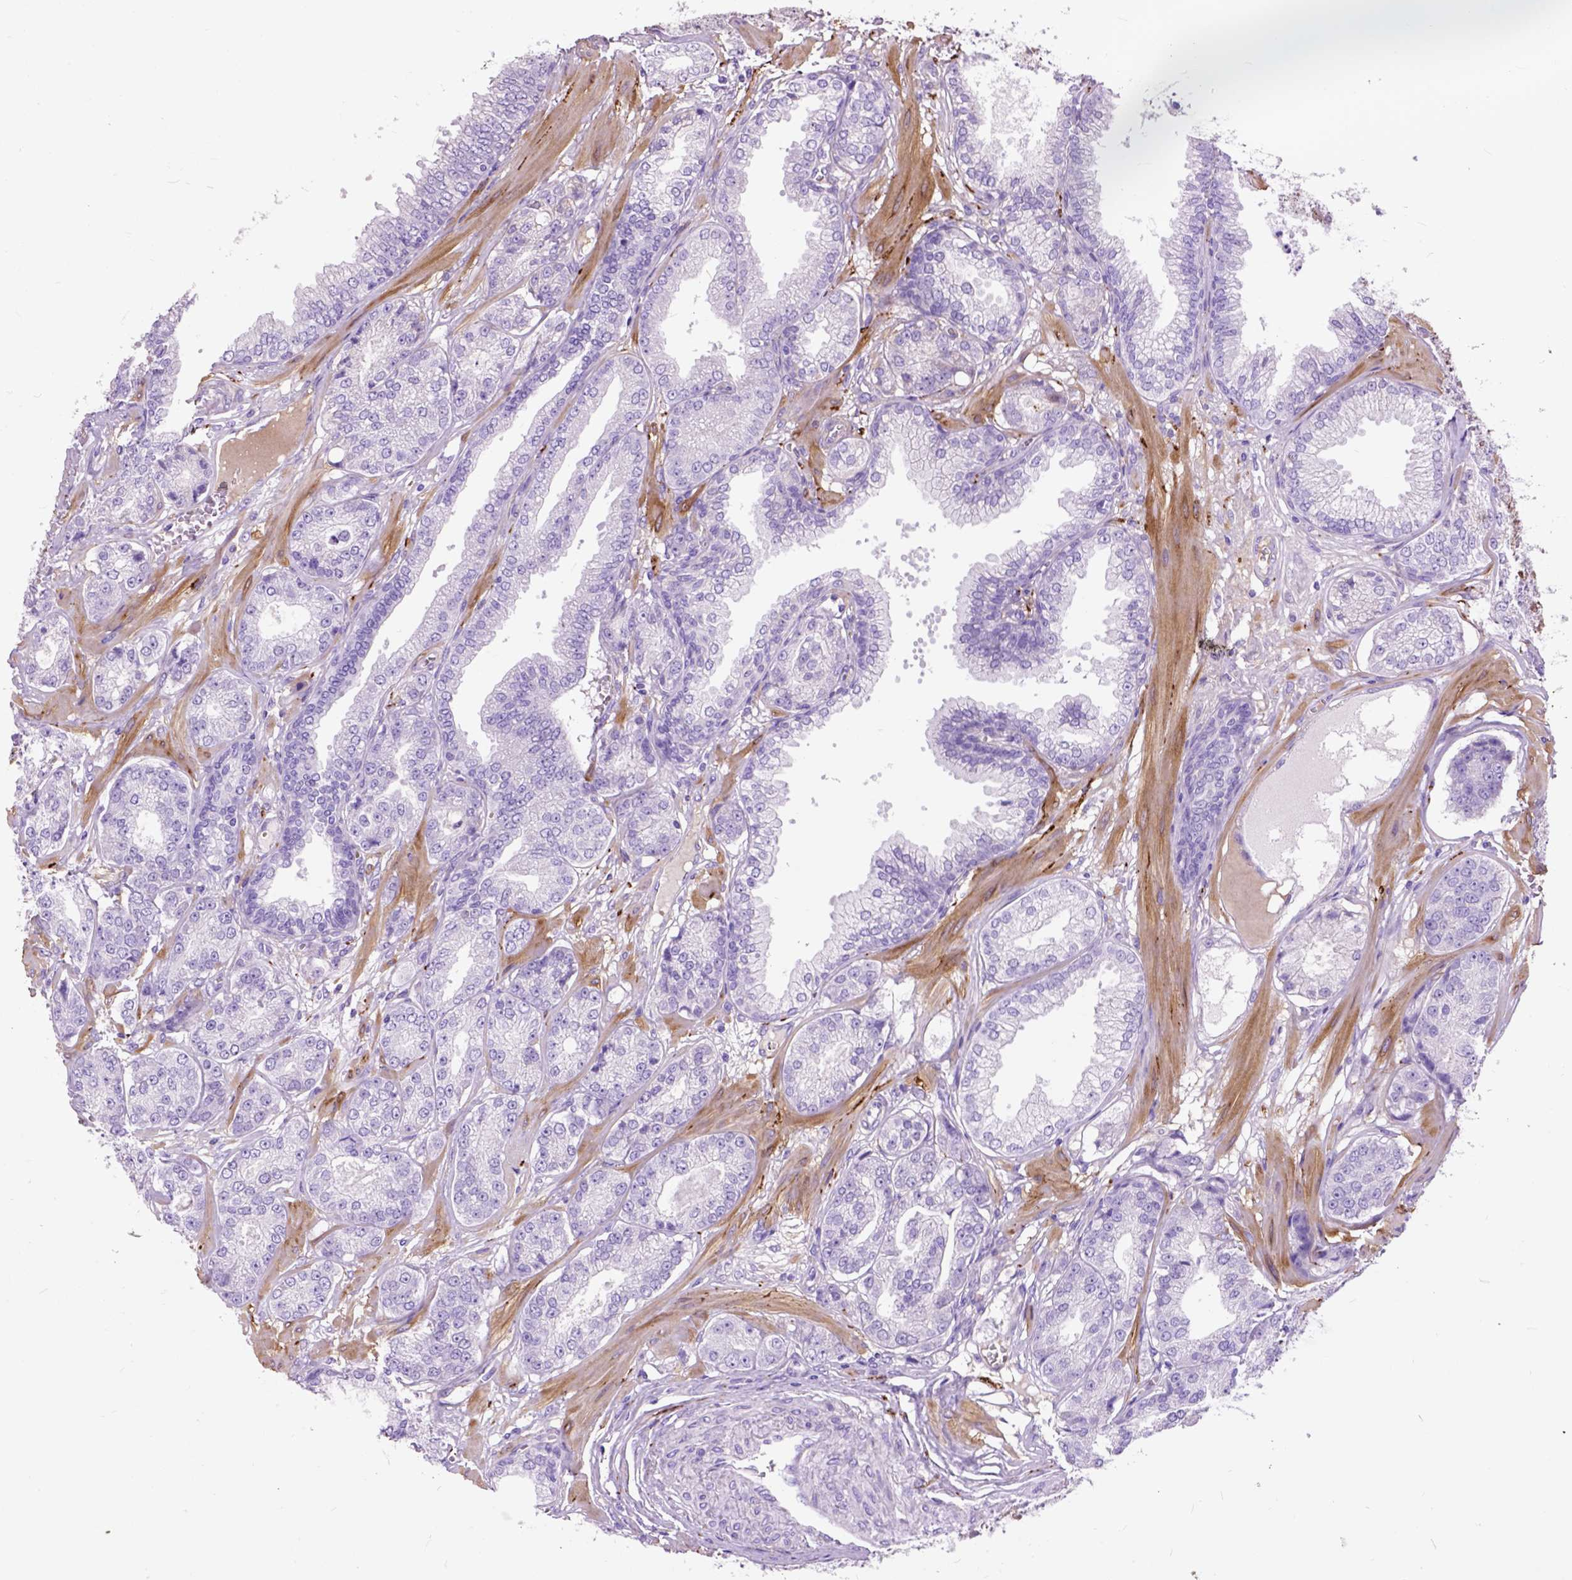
{"staining": {"intensity": "negative", "quantity": "none", "location": "none"}, "tissue": "prostate cancer", "cell_type": "Tumor cells", "image_type": "cancer", "snomed": [{"axis": "morphology", "description": "Adenocarcinoma, NOS"}, {"axis": "topography", "description": "Prostate"}], "caption": "There is no significant expression in tumor cells of prostate cancer. Nuclei are stained in blue.", "gene": "MAPT", "patient": {"sex": "male", "age": 64}}